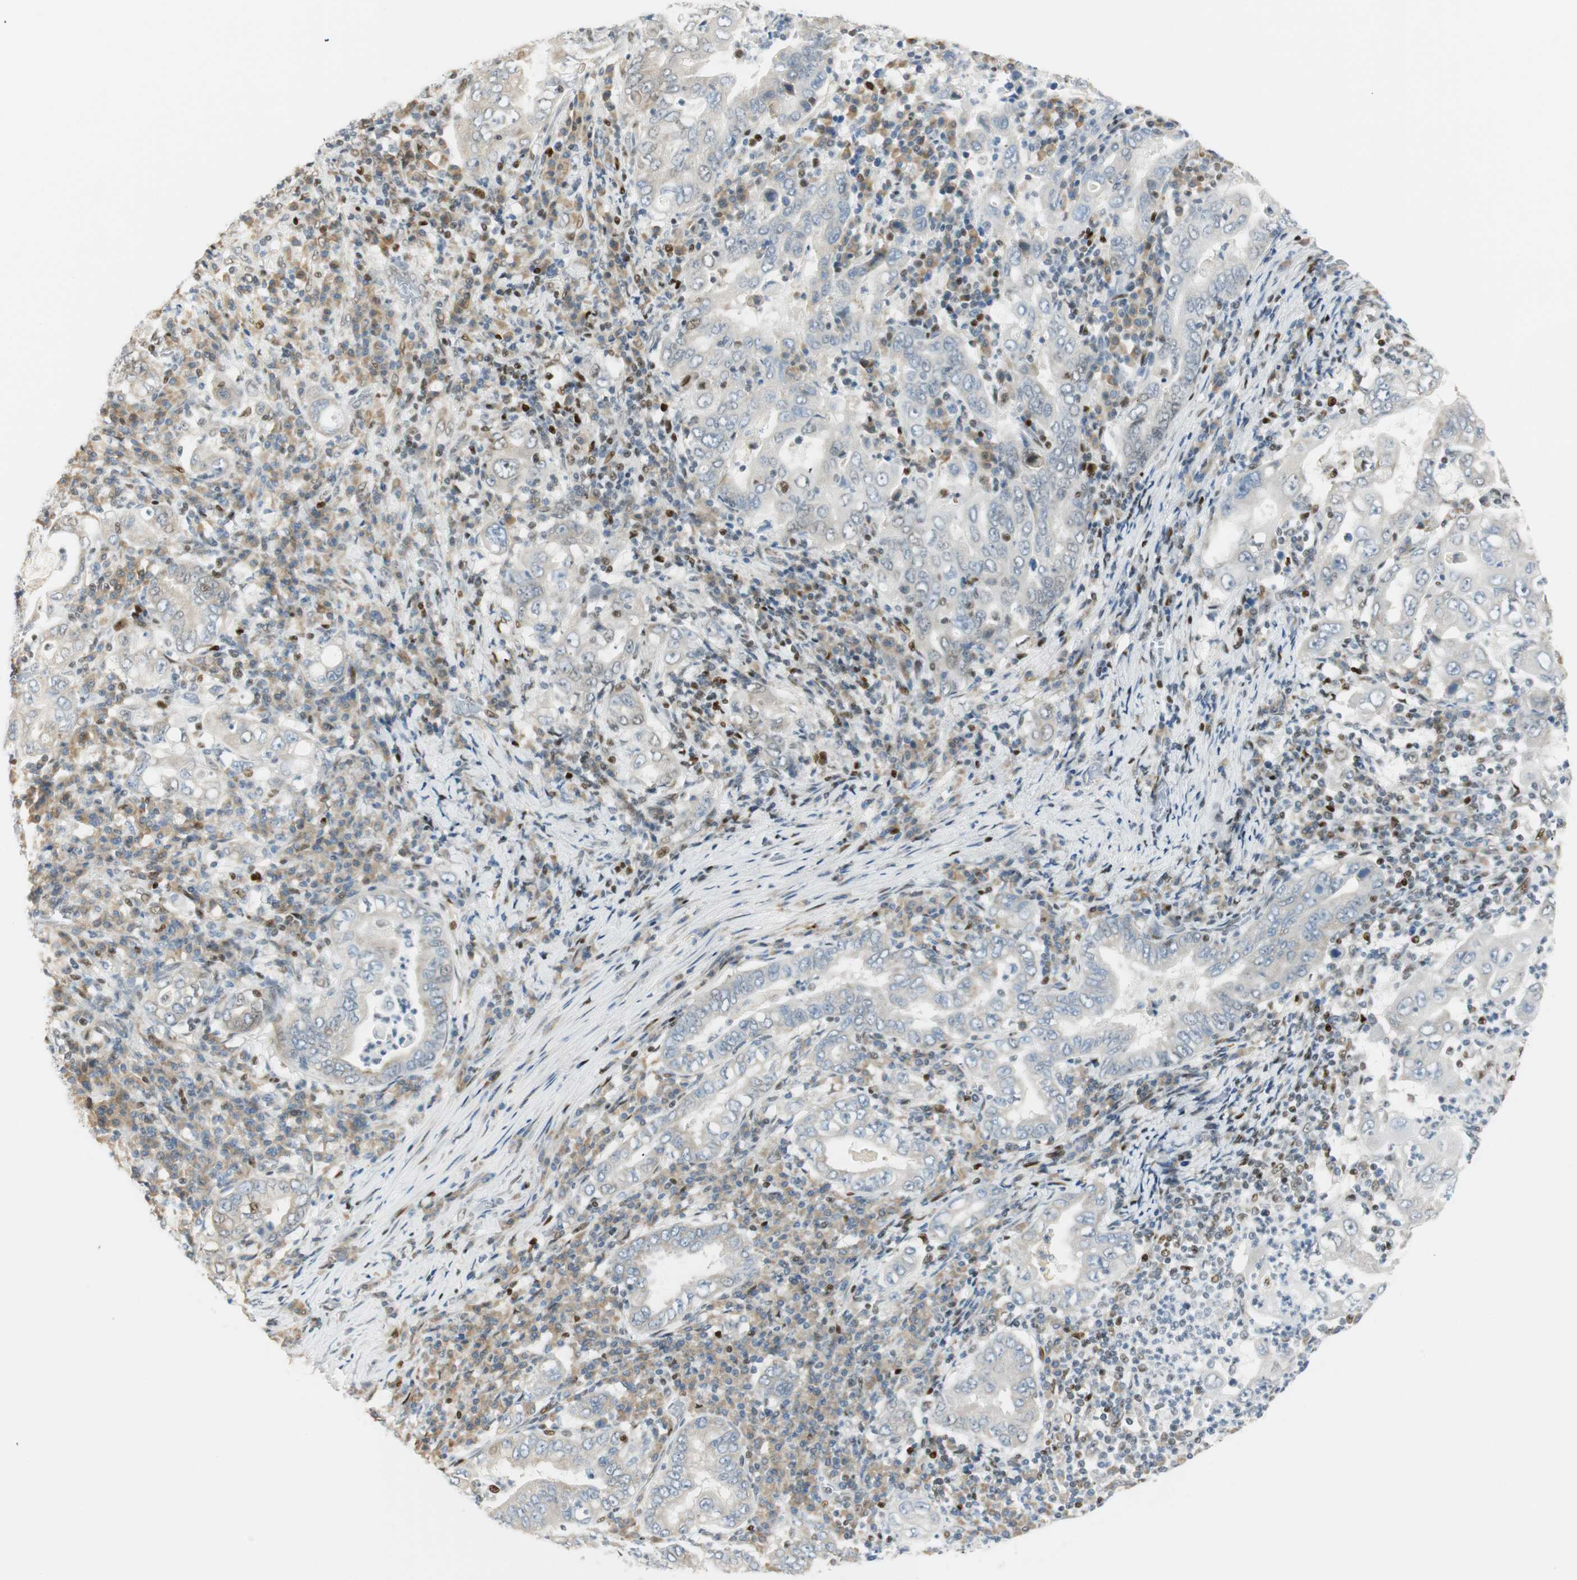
{"staining": {"intensity": "weak", "quantity": "<25%", "location": "cytoplasmic/membranous"}, "tissue": "stomach cancer", "cell_type": "Tumor cells", "image_type": "cancer", "snomed": [{"axis": "morphology", "description": "Normal tissue, NOS"}, {"axis": "morphology", "description": "Adenocarcinoma, NOS"}, {"axis": "topography", "description": "Esophagus"}, {"axis": "topography", "description": "Stomach, upper"}, {"axis": "topography", "description": "Peripheral nerve tissue"}], "caption": "This micrograph is of stomach cancer (adenocarcinoma) stained with immunohistochemistry (IHC) to label a protein in brown with the nuclei are counter-stained blue. There is no expression in tumor cells.", "gene": "MSX2", "patient": {"sex": "male", "age": 62}}